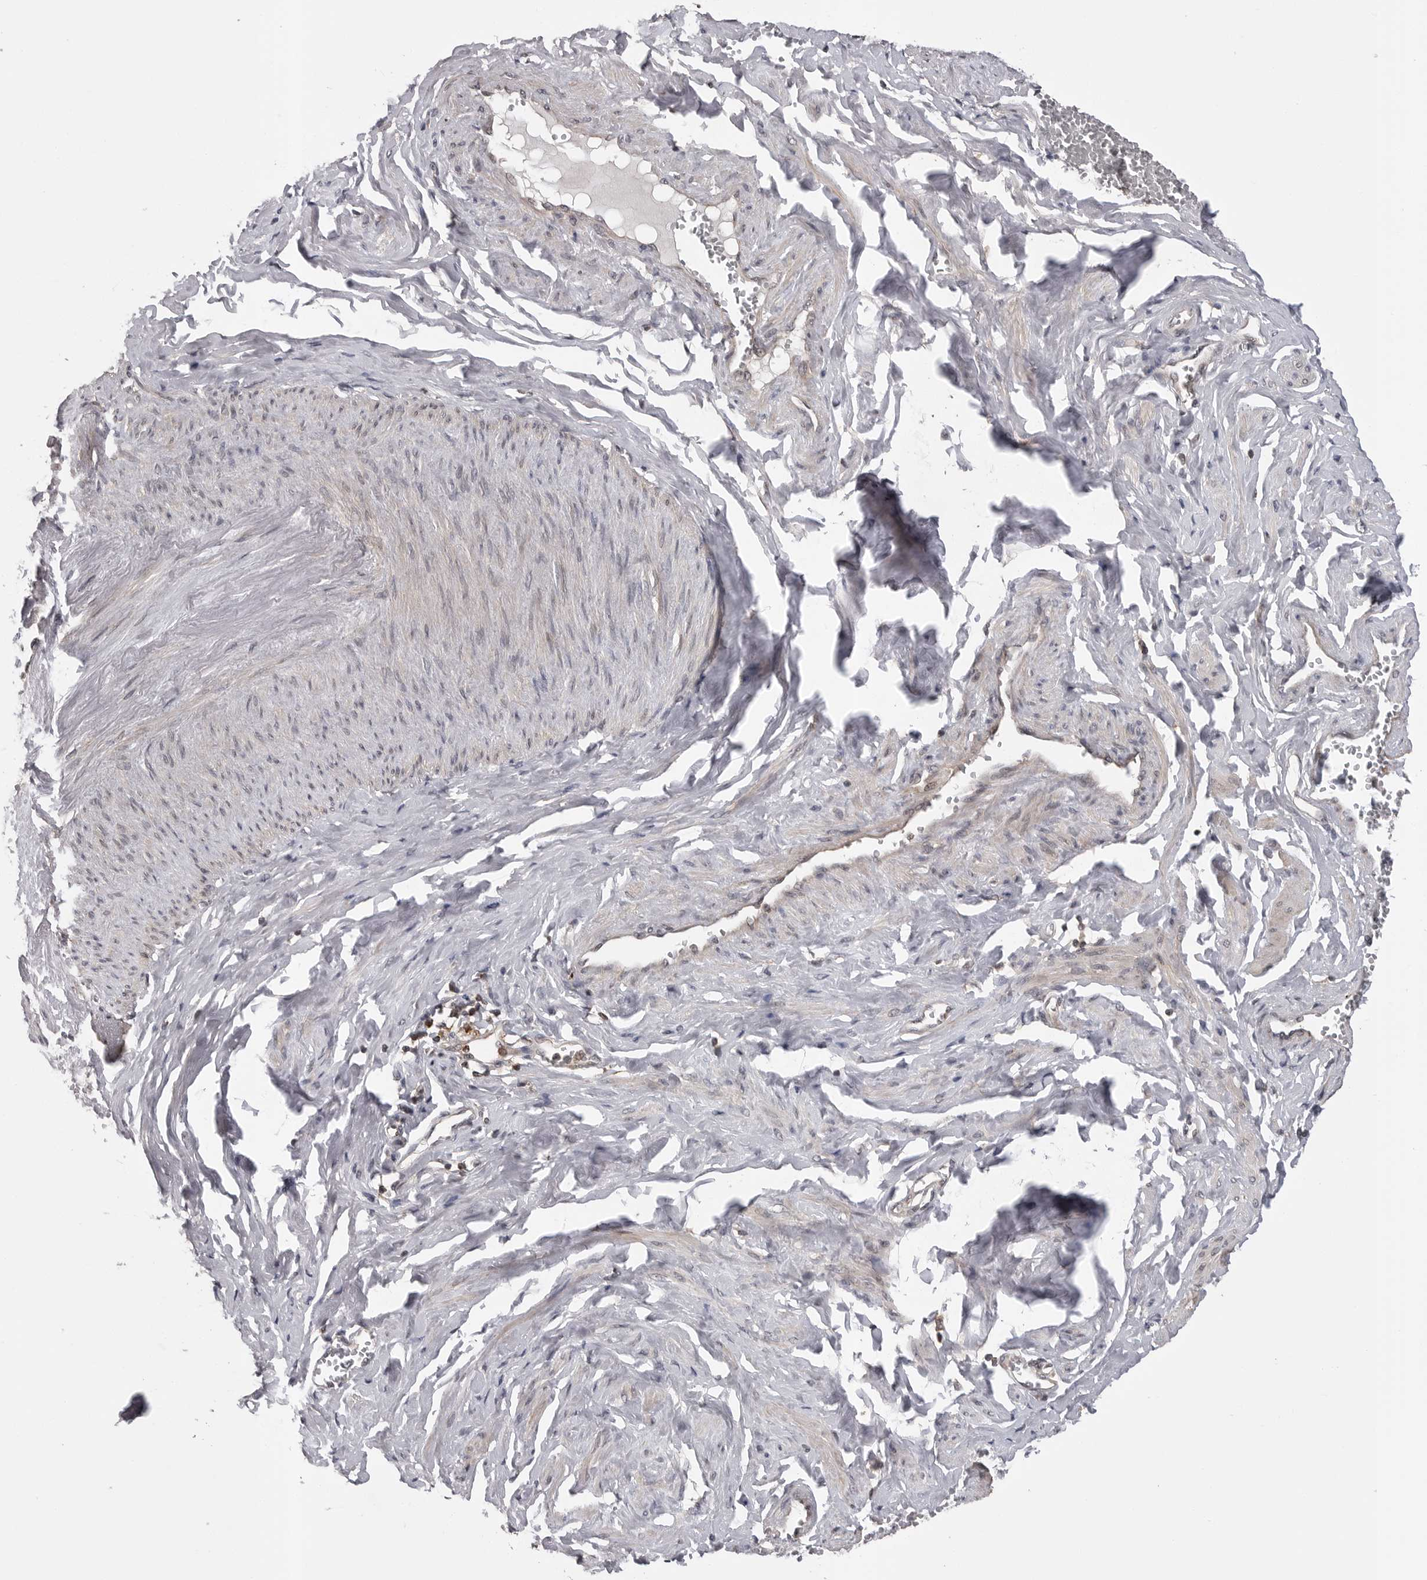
{"staining": {"intensity": "weak", "quantity": ">75%", "location": "cytoplasmic/membranous"}, "tissue": "soft tissue", "cell_type": "Fibroblasts", "image_type": "normal", "snomed": [{"axis": "morphology", "description": "Normal tissue, NOS"}, {"axis": "topography", "description": "Vascular tissue"}, {"axis": "topography", "description": "Fallopian tube"}, {"axis": "topography", "description": "Ovary"}], "caption": "This is an image of immunohistochemistry (IHC) staining of unremarkable soft tissue, which shows weak expression in the cytoplasmic/membranous of fibroblasts.", "gene": "AOAH", "patient": {"sex": "female", "age": 67}}